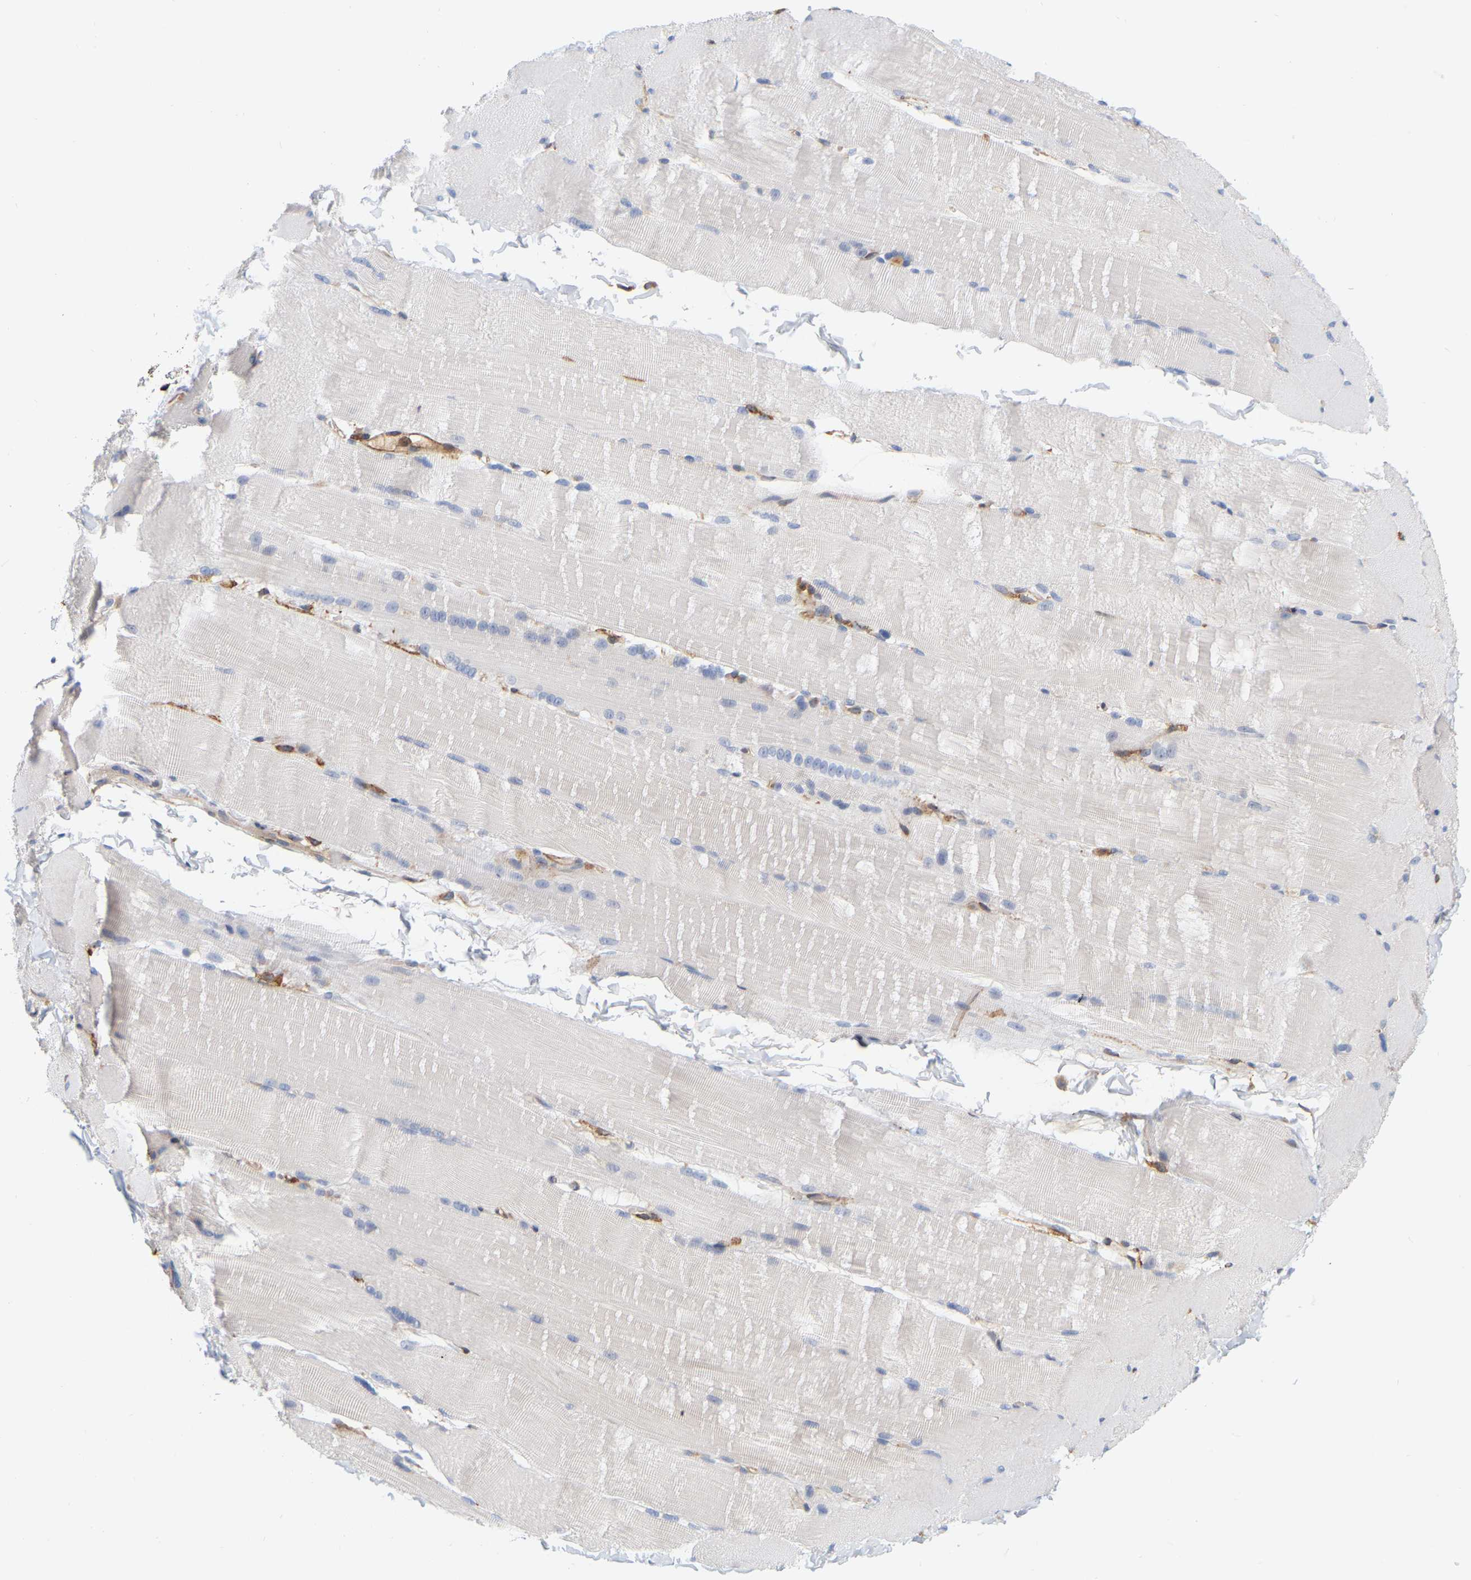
{"staining": {"intensity": "negative", "quantity": "none", "location": "none"}, "tissue": "skeletal muscle", "cell_type": "Myocytes", "image_type": "normal", "snomed": [{"axis": "morphology", "description": "Normal tissue, NOS"}, {"axis": "topography", "description": "Skin"}, {"axis": "topography", "description": "Skeletal muscle"}], "caption": "Immunohistochemistry image of unremarkable skeletal muscle stained for a protein (brown), which displays no positivity in myocytes.", "gene": "RAPH1", "patient": {"sex": "male", "age": 83}}